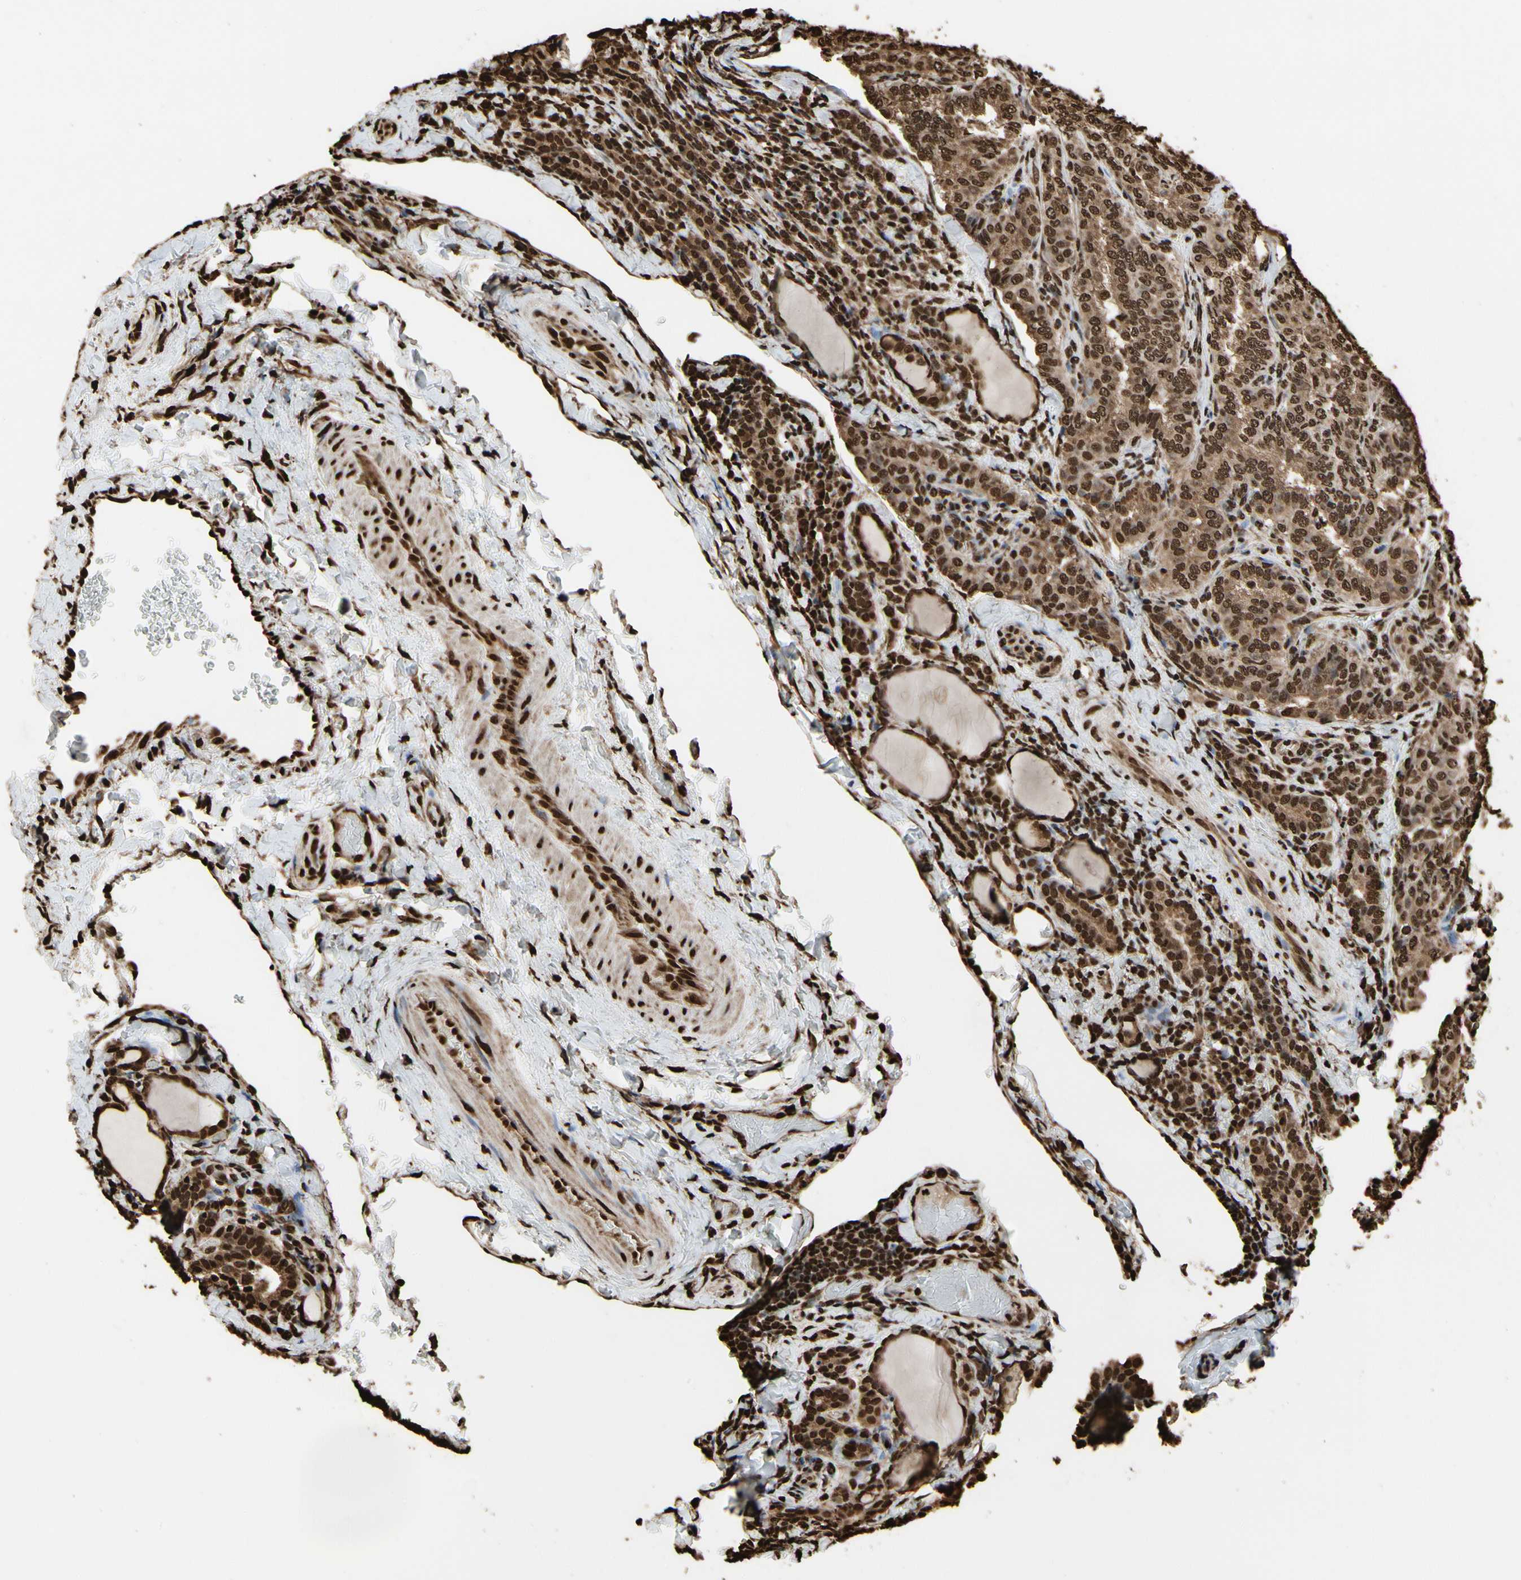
{"staining": {"intensity": "strong", "quantity": ">75%", "location": "cytoplasmic/membranous,nuclear"}, "tissue": "thyroid cancer", "cell_type": "Tumor cells", "image_type": "cancer", "snomed": [{"axis": "morphology", "description": "Normal tissue, NOS"}, {"axis": "morphology", "description": "Papillary adenocarcinoma, NOS"}, {"axis": "topography", "description": "Thyroid gland"}], "caption": "IHC of human papillary adenocarcinoma (thyroid) displays high levels of strong cytoplasmic/membranous and nuclear positivity in approximately >75% of tumor cells.", "gene": "HNRNPK", "patient": {"sex": "female", "age": 30}}